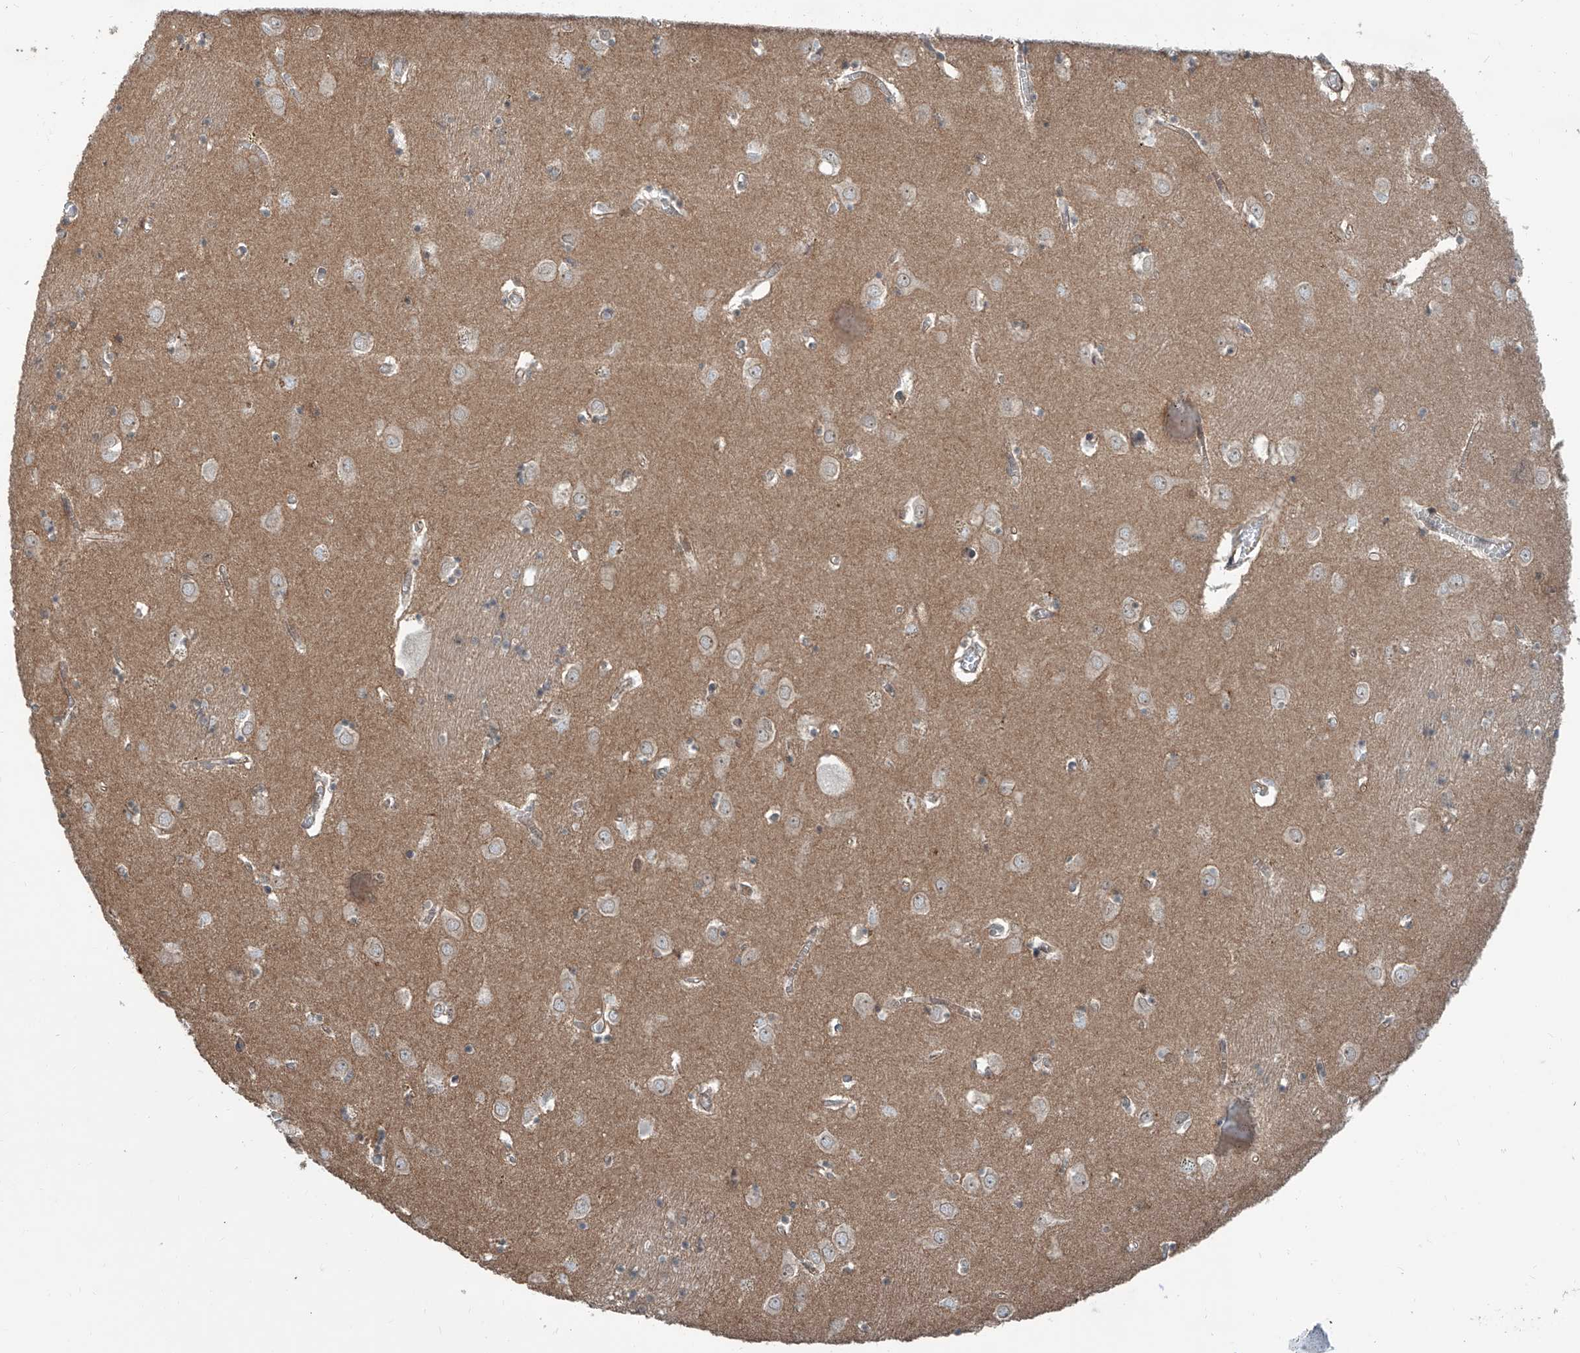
{"staining": {"intensity": "negative", "quantity": "none", "location": "none"}, "tissue": "caudate", "cell_type": "Glial cells", "image_type": "normal", "snomed": [{"axis": "morphology", "description": "Normal tissue, NOS"}, {"axis": "topography", "description": "Lateral ventricle wall"}], "caption": "Immunohistochemistry (IHC) of benign caudate demonstrates no expression in glial cells.", "gene": "SDE2", "patient": {"sex": "male", "age": 70}}